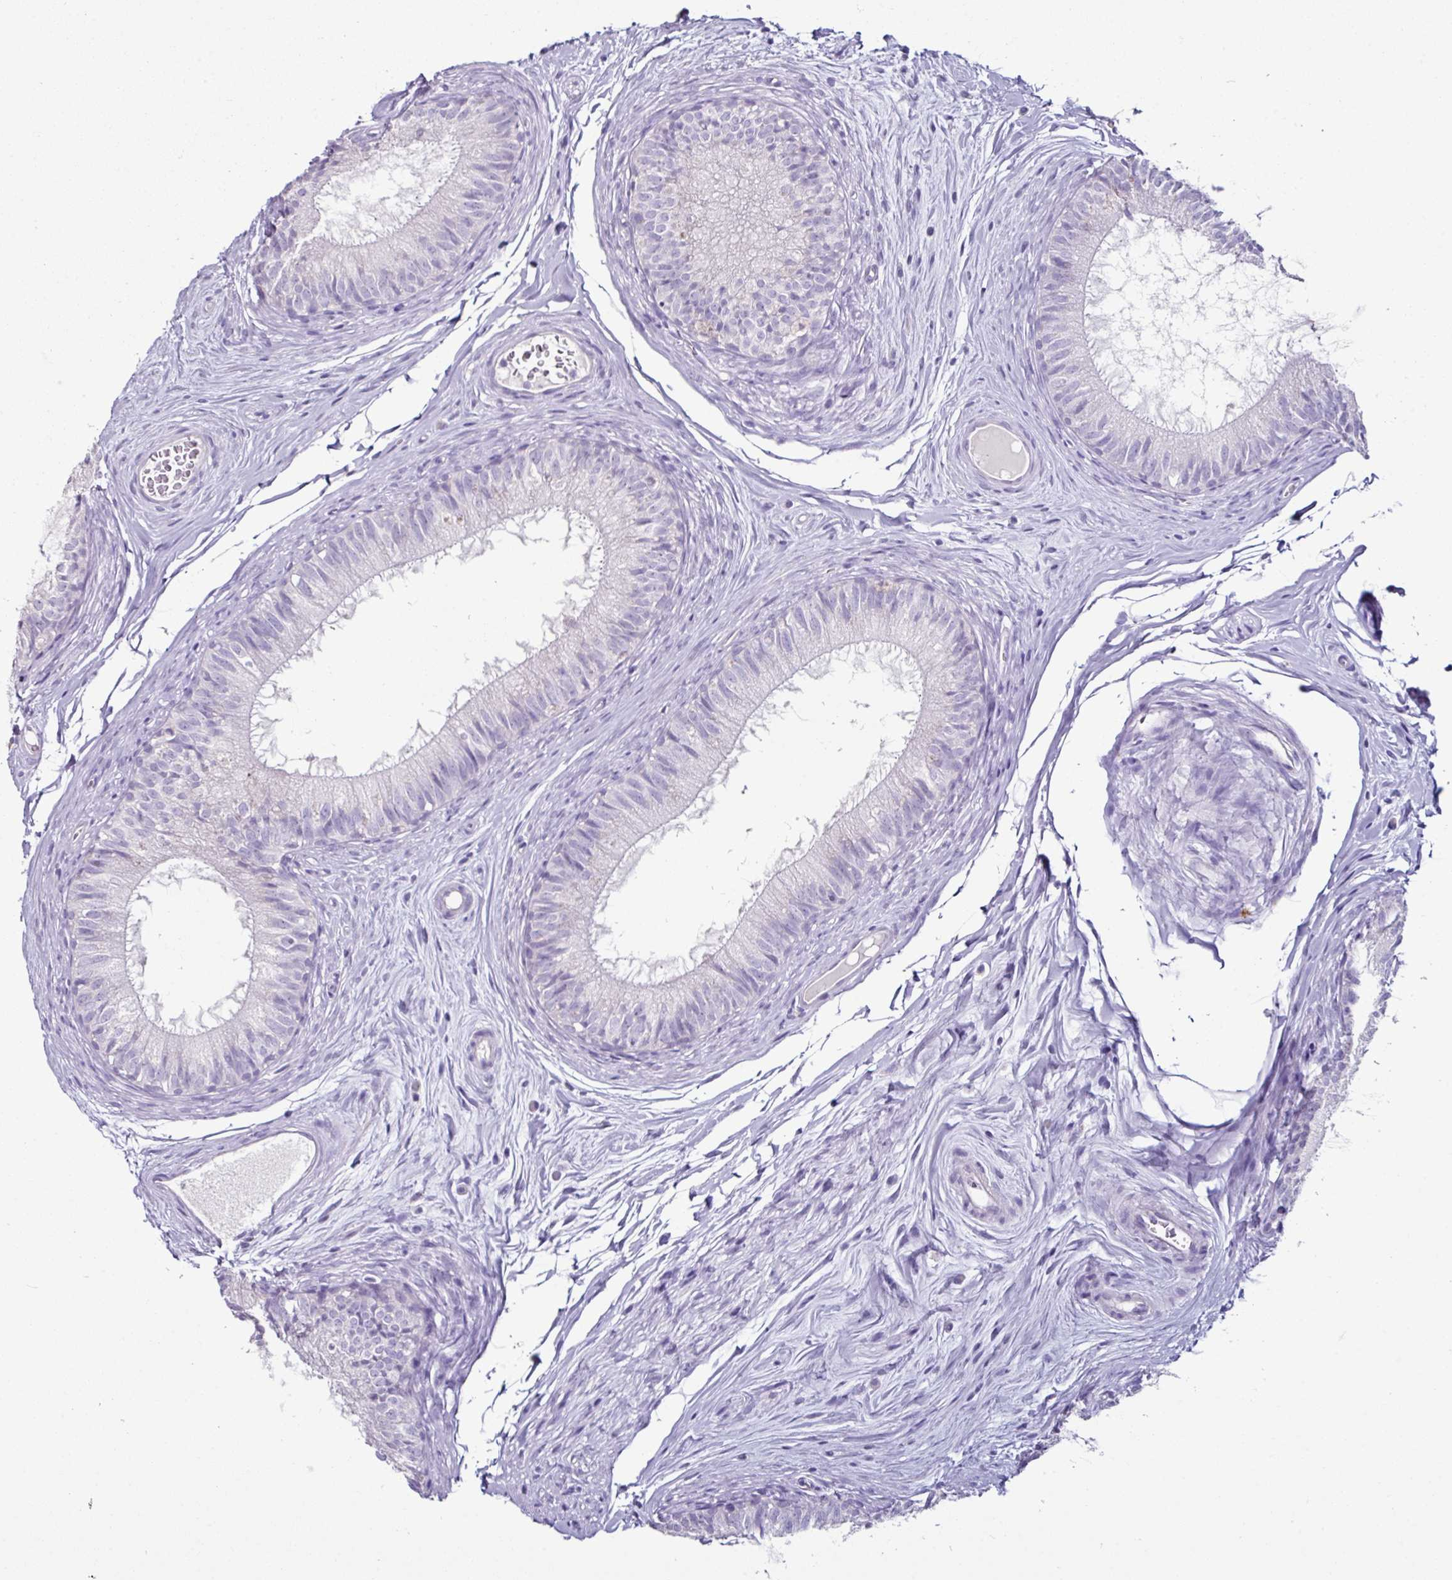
{"staining": {"intensity": "negative", "quantity": "none", "location": "none"}, "tissue": "epididymis", "cell_type": "Glandular cells", "image_type": "normal", "snomed": [{"axis": "morphology", "description": "Normal tissue, NOS"}, {"axis": "topography", "description": "Epididymis"}], "caption": "Immunohistochemistry (IHC) photomicrograph of benign epididymis: epididymis stained with DAB exhibits no significant protein positivity in glandular cells.", "gene": "GLP2R", "patient": {"sex": "male", "age": 25}}